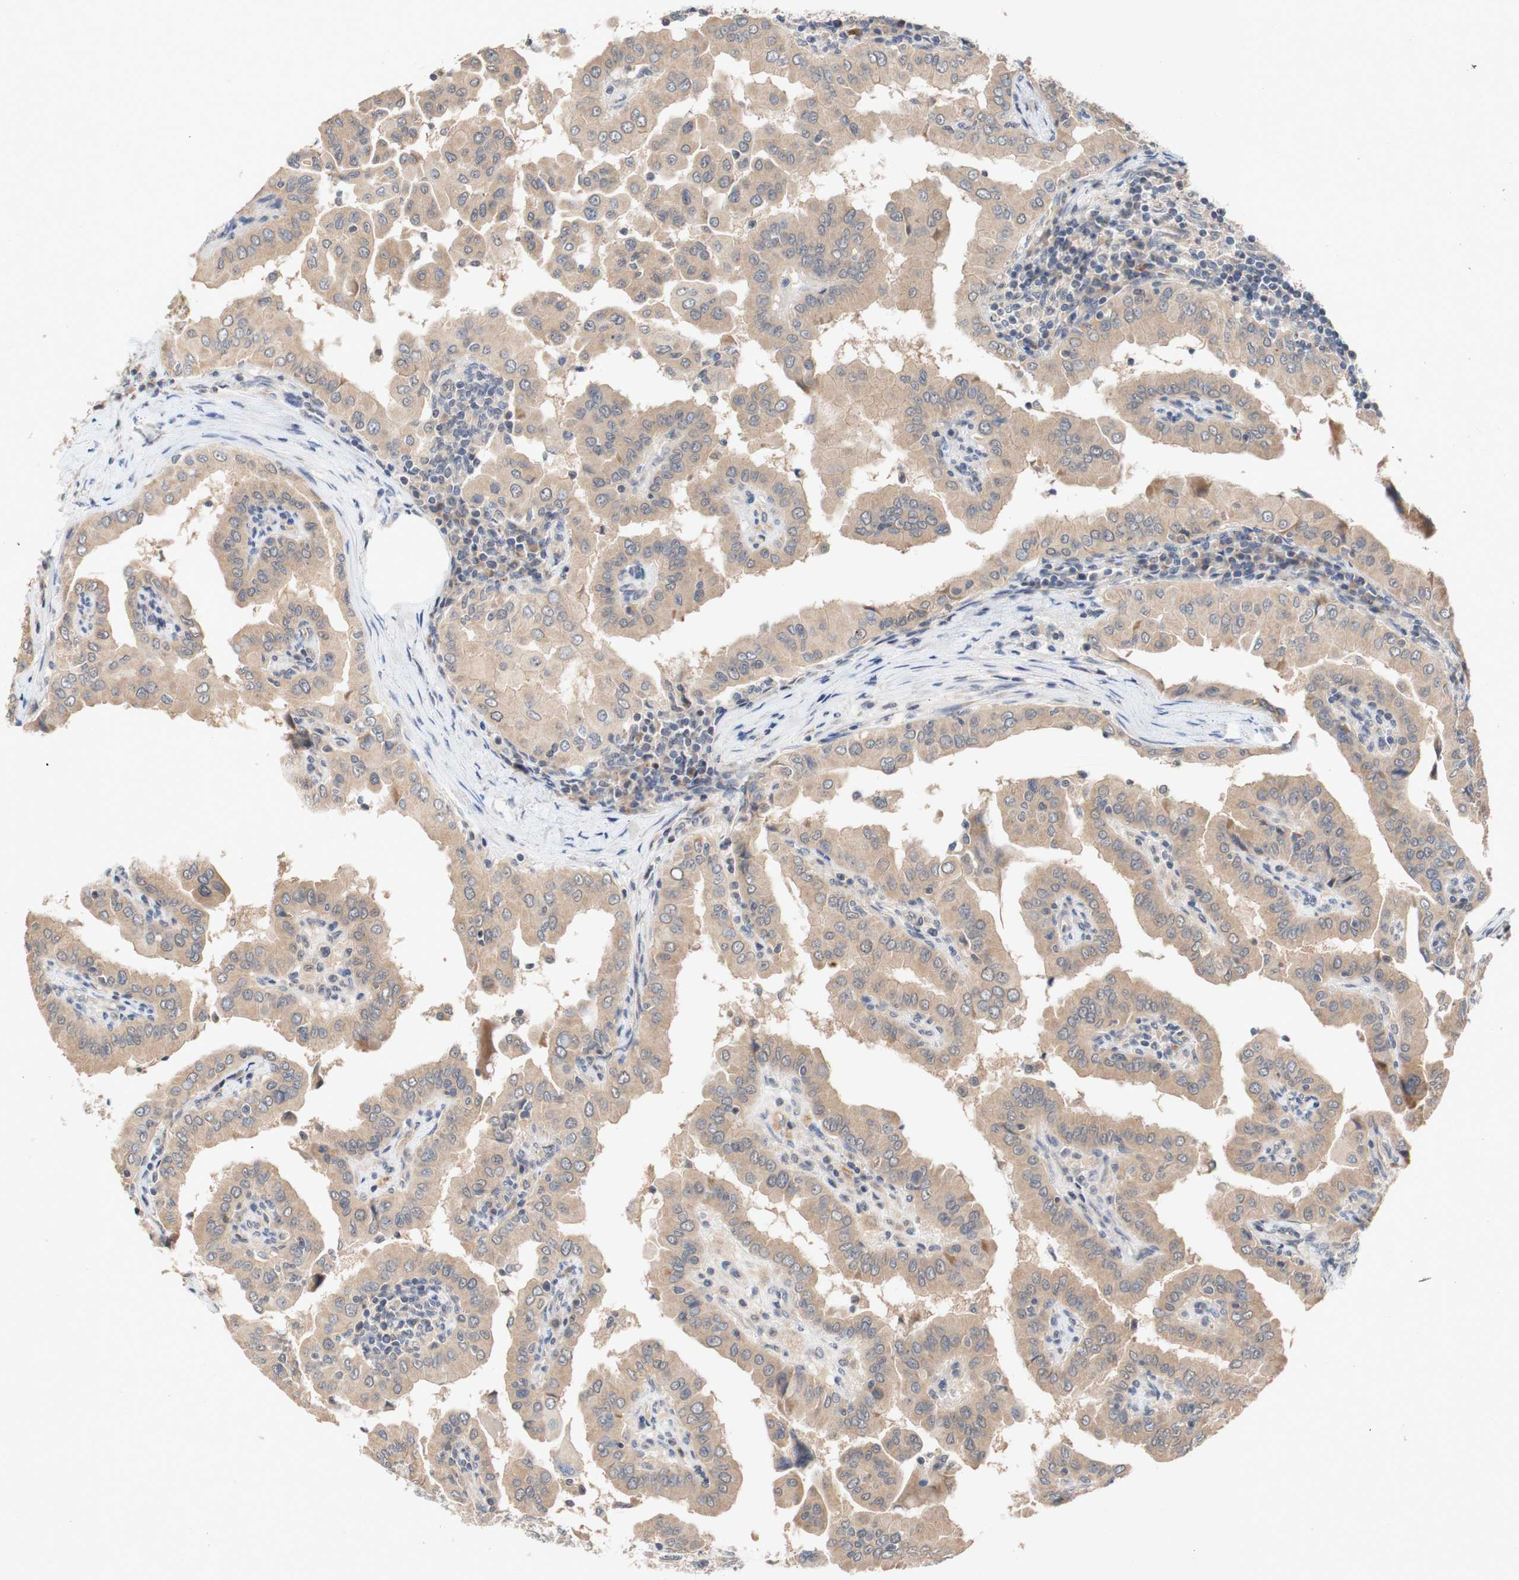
{"staining": {"intensity": "moderate", "quantity": ">75%", "location": "cytoplasmic/membranous"}, "tissue": "thyroid cancer", "cell_type": "Tumor cells", "image_type": "cancer", "snomed": [{"axis": "morphology", "description": "Papillary adenocarcinoma, NOS"}, {"axis": "topography", "description": "Thyroid gland"}], "caption": "Immunohistochemical staining of human thyroid cancer (papillary adenocarcinoma) reveals medium levels of moderate cytoplasmic/membranous protein staining in about >75% of tumor cells.", "gene": "PIN1", "patient": {"sex": "male", "age": 33}}